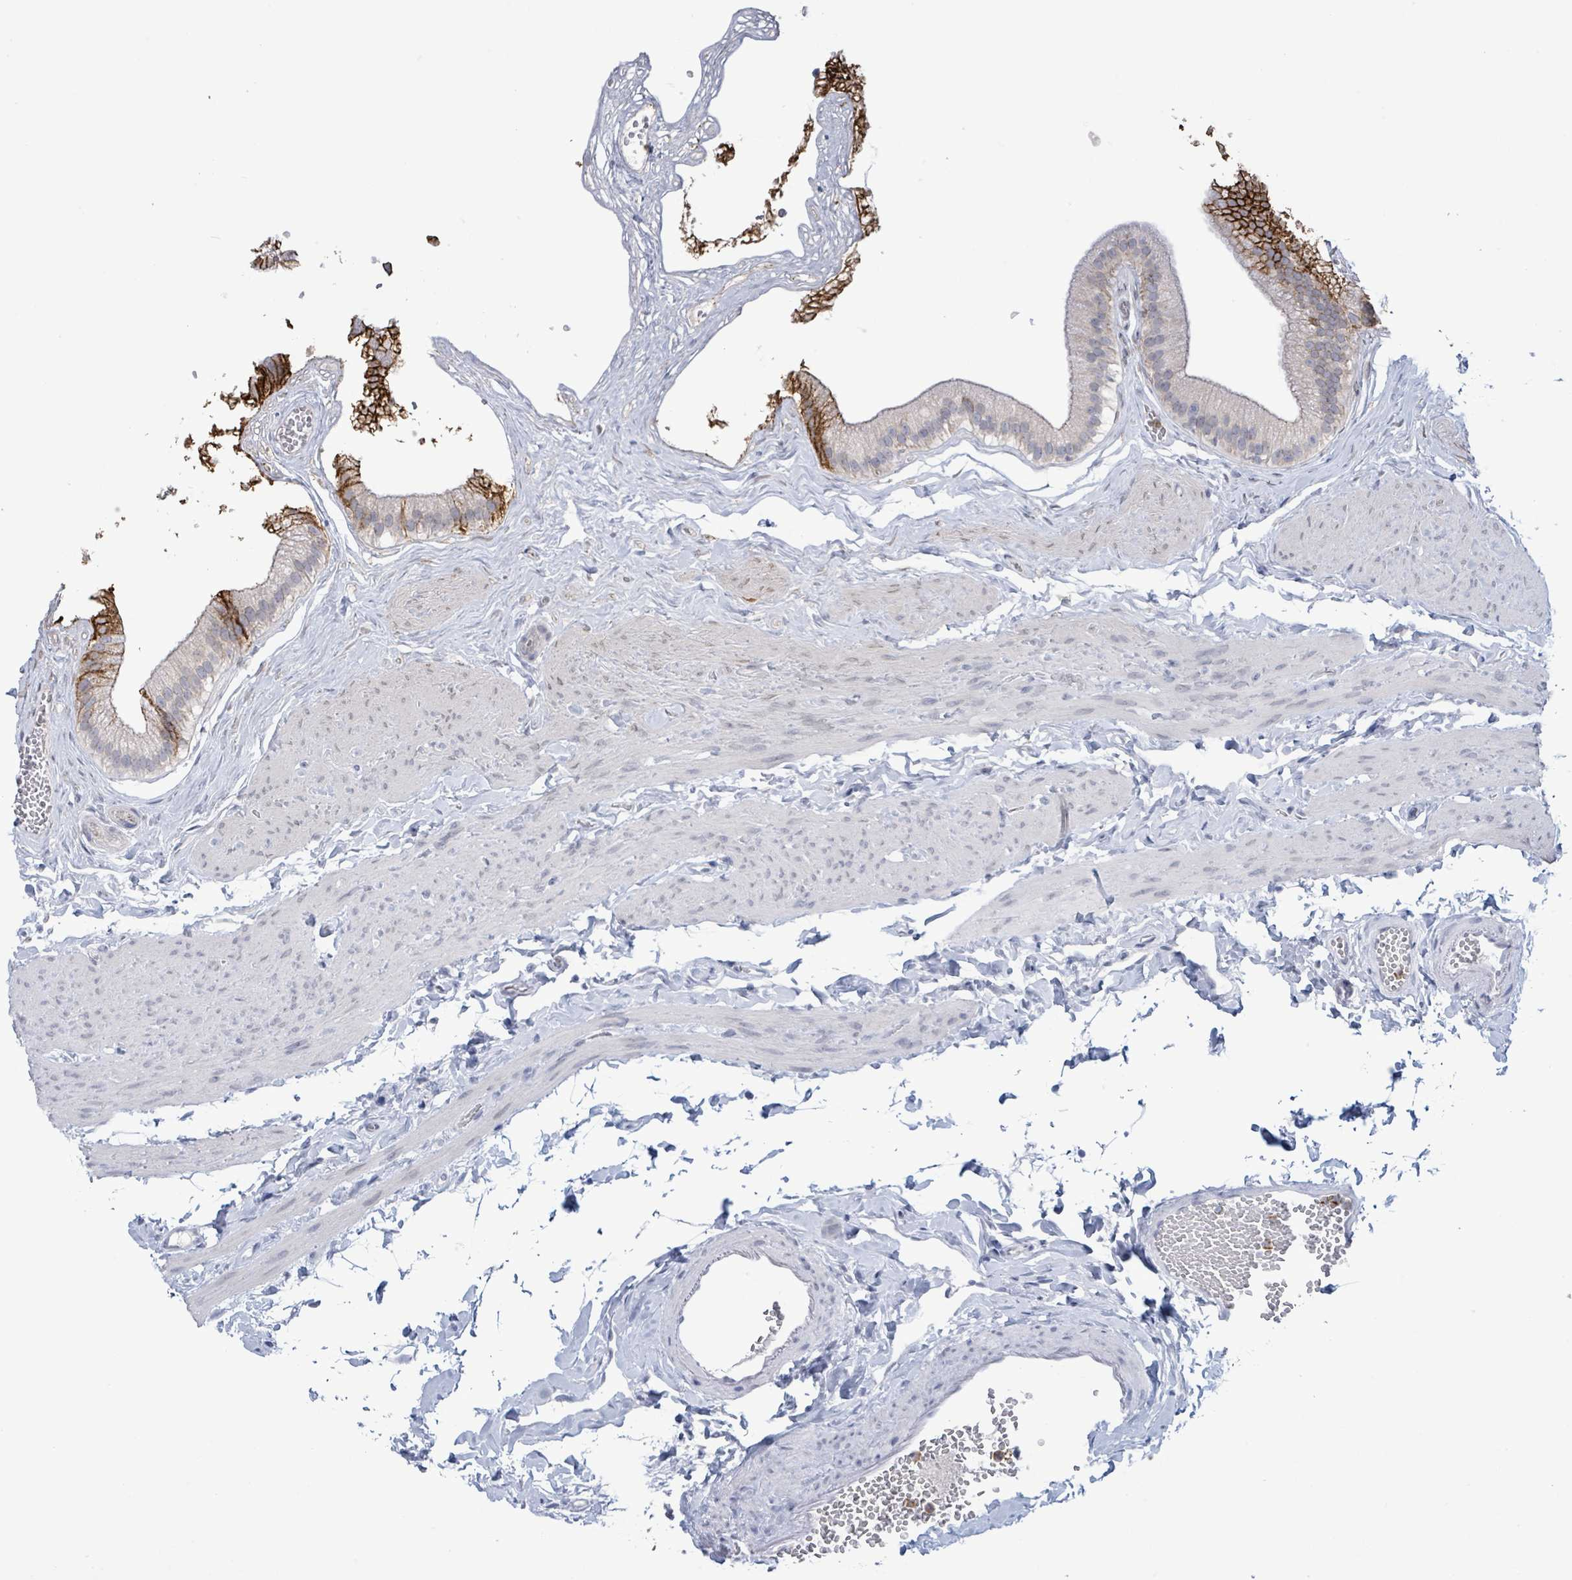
{"staining": {"intensity": "strong", "quantity": "<25%", "location": "cytoplasmic/membranous"}, "tissue": "gallbladder", "cell_type": "Glandular cells", "image_type": "normal", "snomed": [{"axis": "morphology", "description": "Normal tissue, NOS"}, {"axis": "topography", "description": "Gallbladder"}], "caption": "This image shows IHC staining of normal human gallbladder, with medium strong cytoplasmic/membranous staining in about <25% of glandular cells.", "gene": "LCLAT1", "patient": {"sex": "female", "age": 54}}